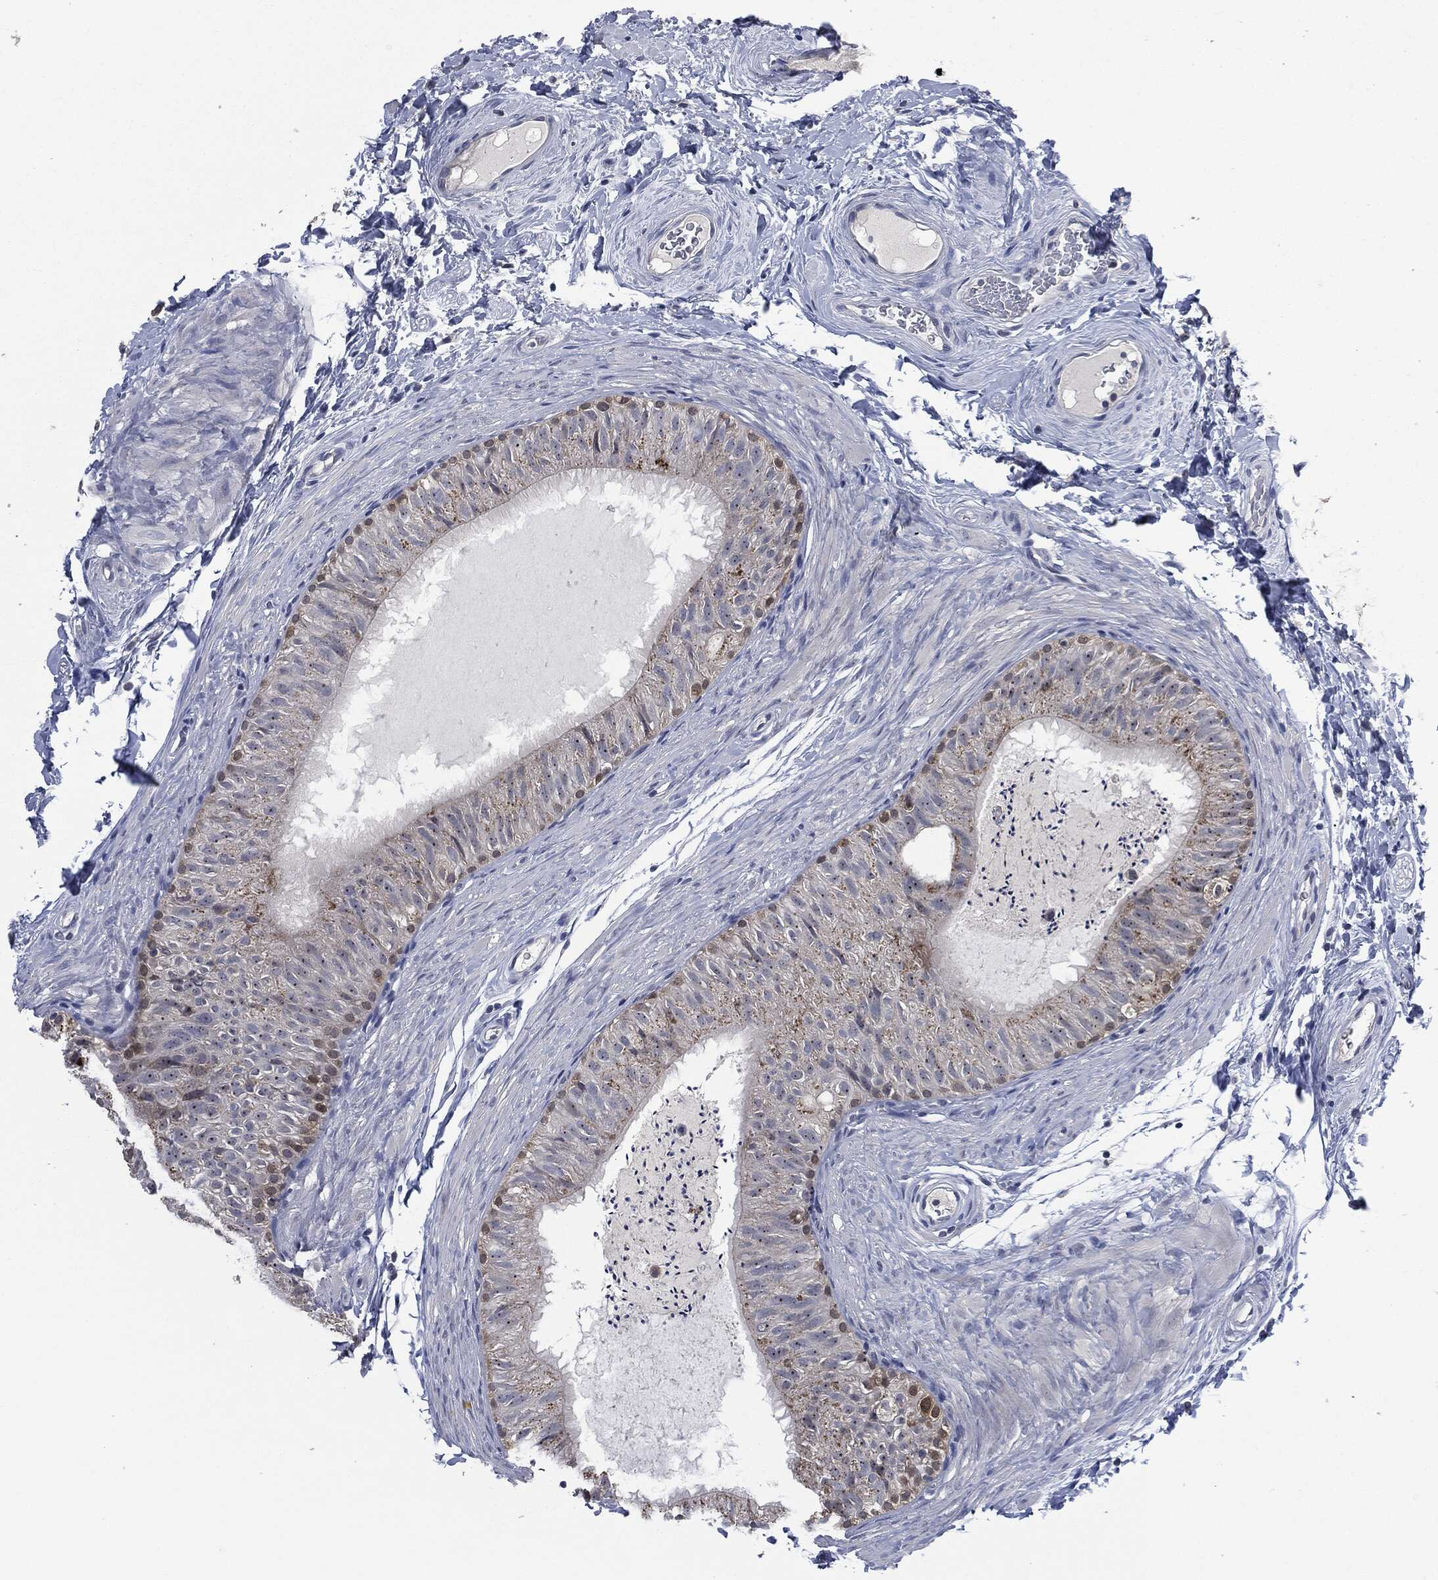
{"staining": {"intensity": "moderate", "quantity": "<25%", "location": "nuclear"}, "tissue": "epididymis", "cell_type": "Glandular cells", "image_type": "normal", "snomed": [{"axis": "morphology", "description": "Normal tissue, NOS"}, {"axis": "topography", "description": "Epididymis"}], "caption": "Immunohistochemical staining of normal human epididymis exhibits low levels of moderate nuclear staining in about <25% of glandular cells.", "gene": "IL1RN", "patient": {"sex": "male", "age": 34}}